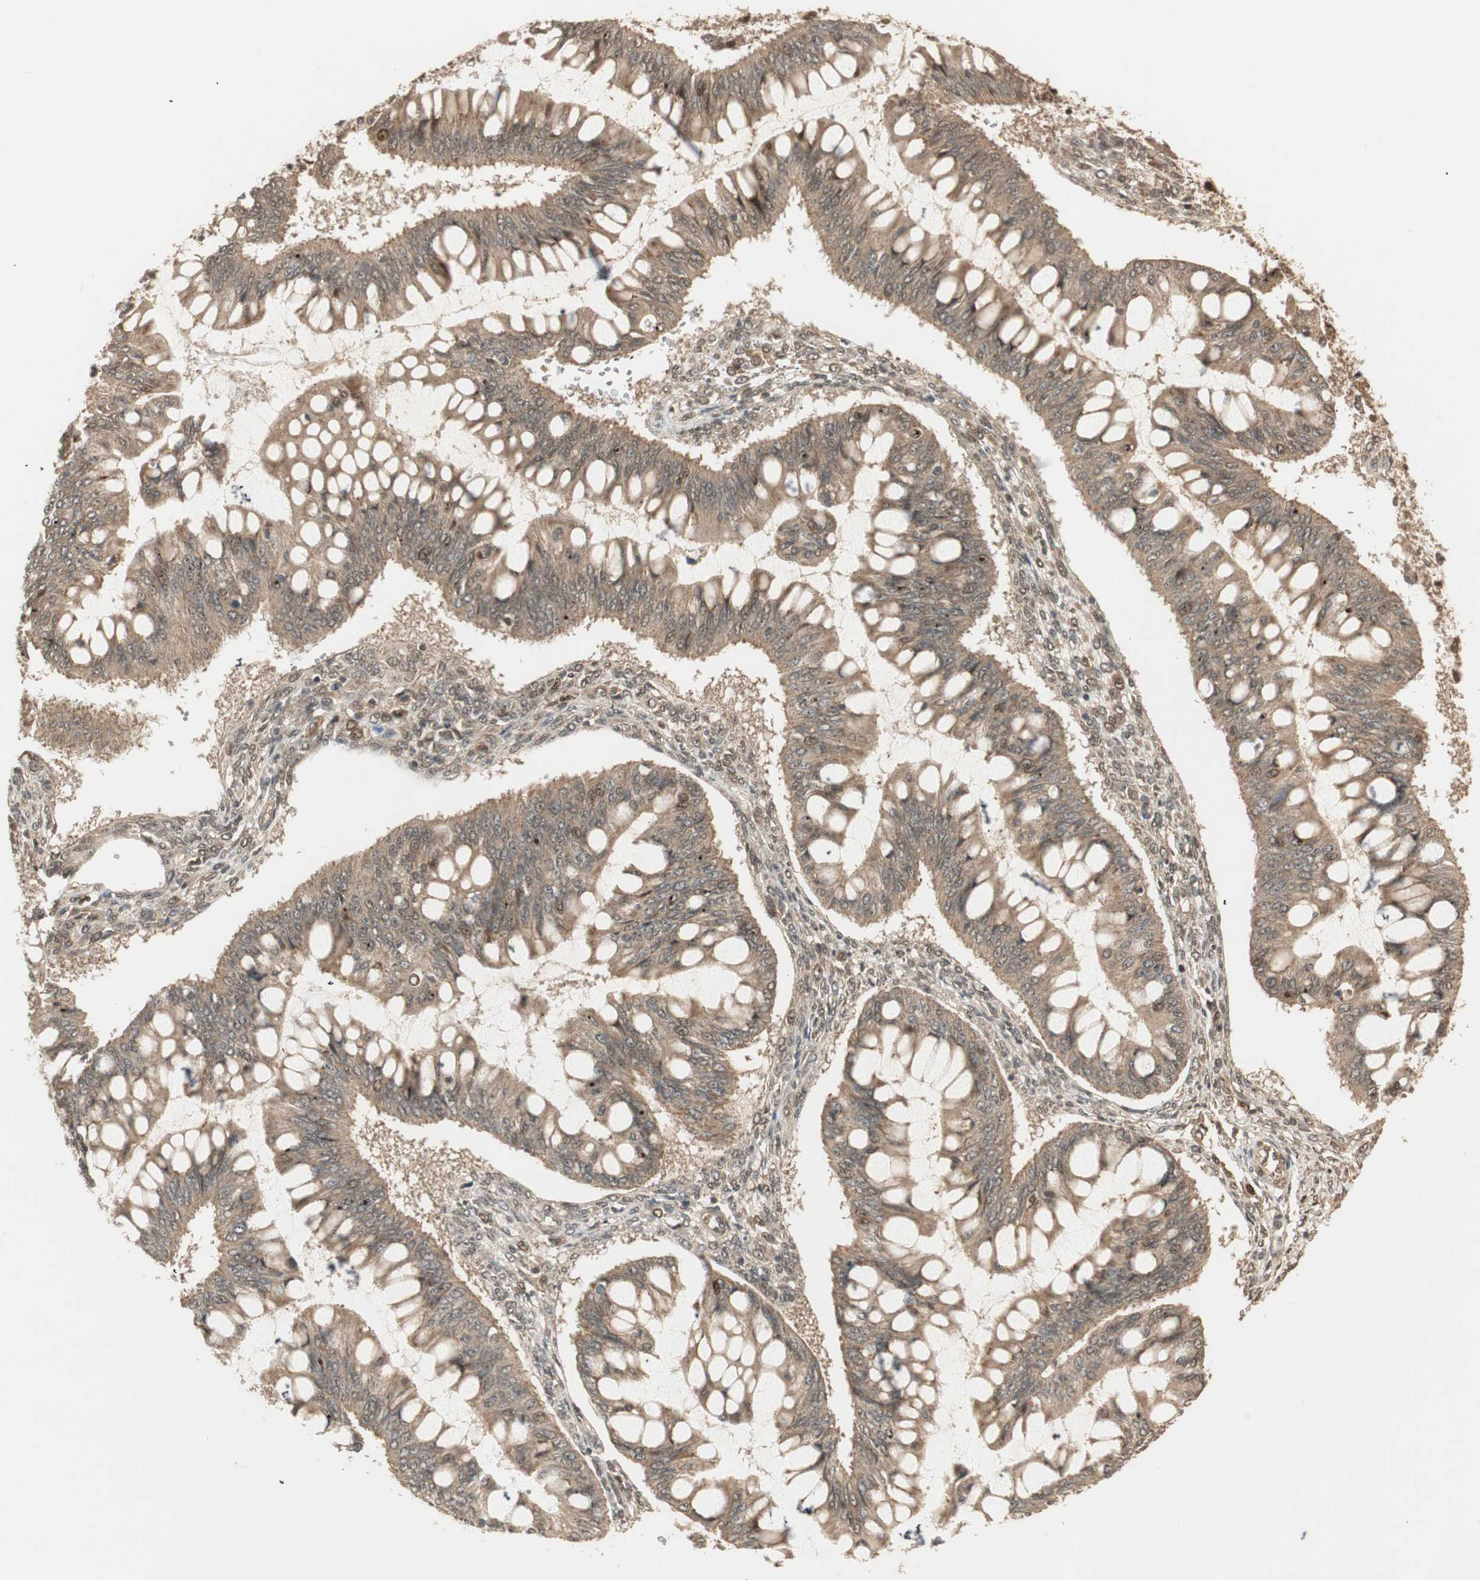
{"staining": {"intensity": "moderate", "quantity": ">75%", "location": "cytoplasmic/membranous,nuclear"}, "tissue": "ovarian cancer", "cell_type": "Tumor cells", "image_type": "cancer", "snomed": [{"axis": "morphology", "description": "Cystadenocarcinoma, mucinous, NOS"}, {"axis": "topography", "description": "Ovary"}], "caption": "Ovarian mucinous cystadenocarcinoma stained with immunohistochemistry demonstrates moderate cytoplasmic/membranous and nuclear staining in about >75% of tumor cells.", "gene": "ZSCAN31", "patient": {"sex": "female", "age": 73}}